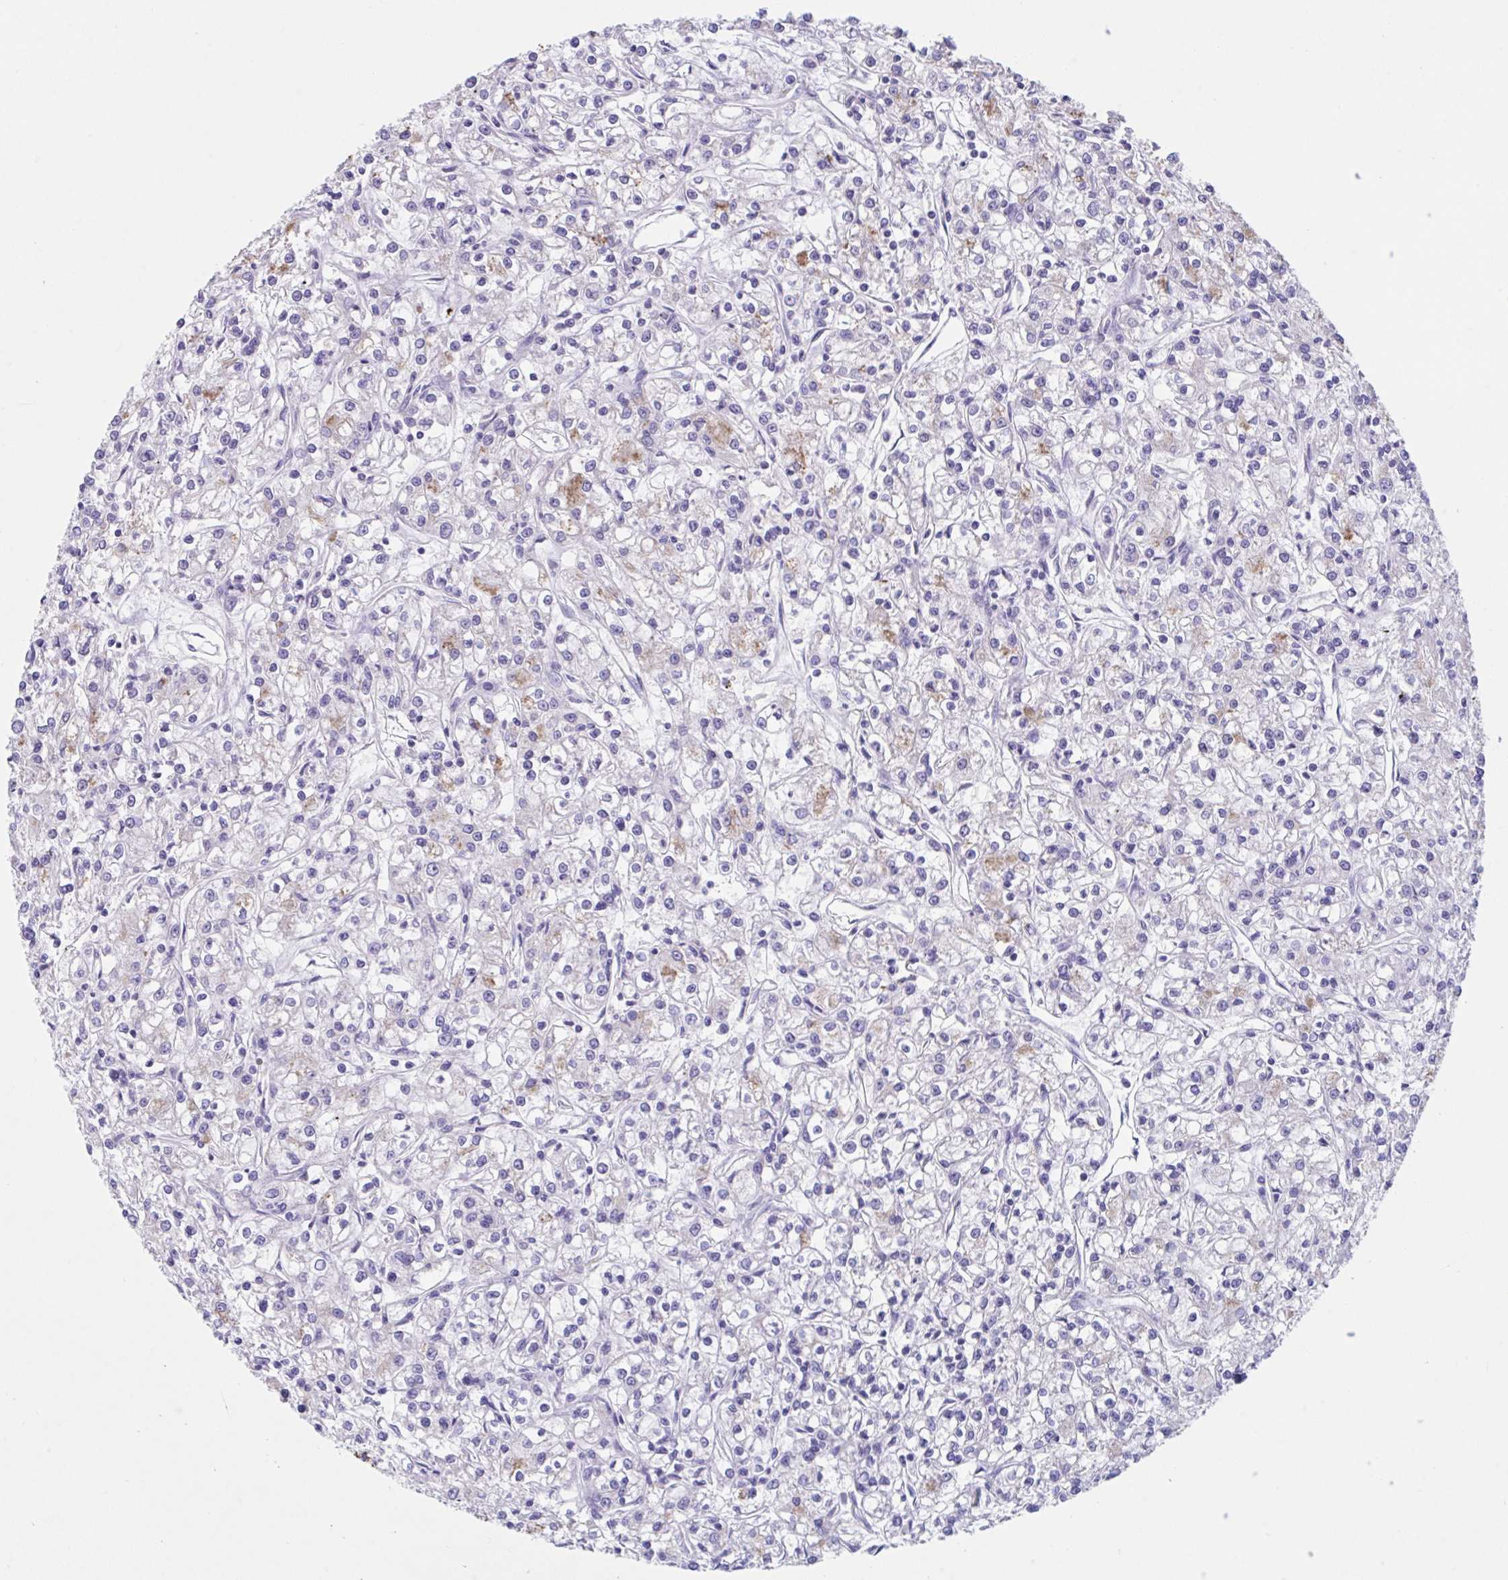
{"staining": {"intensity": "moderate", "quantity": "<25%", "location": "cytoplasmic/membranous"}, "tissue": "renal cancer", "cell_type": "Tumor cells", "image_type": "cancer", "snomed": [{"axis": "morphology", "description": "Adenocarcinoma, NOS"}, {"axis": "topography", "description": "Kidney"}], "caption": "A brown stain labels moderate cytoplasmic/membranous positivity of a protein in human renal cancer (adenocarcinoma) tumor cells. The protein is shown in brown color, while the nuclei are stained blue.", "gene": "GPR162", "patient": {"sex": "female", "age": 59}}